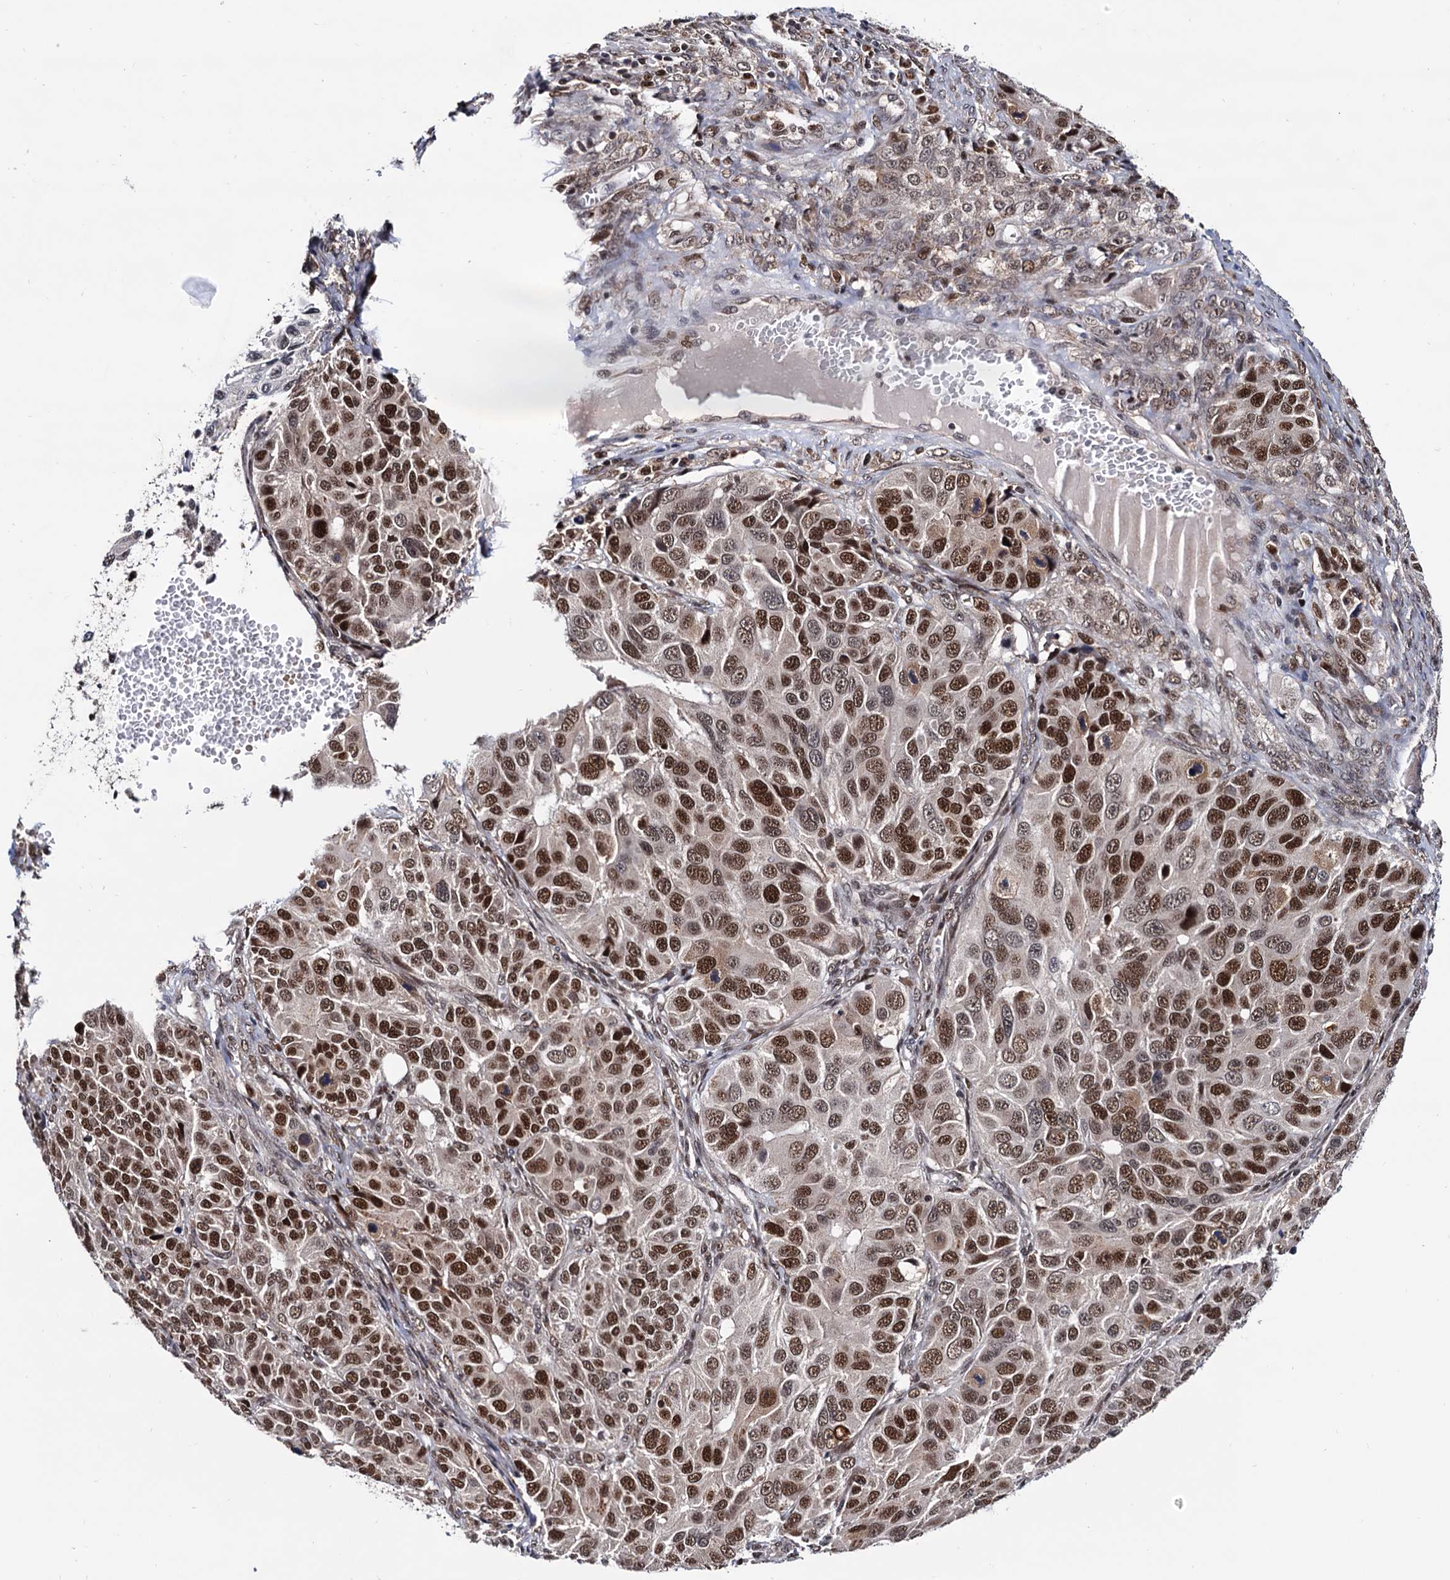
{"staining": {"intensity": "moderate", "quantity": ">75%", "location": "nuclear"}, "tissue": "ovarian cancer", "cell_type": "Tumor cells", "image_type": "cancer", "snomed": [{"axis": "morphology", "description": "Carcinoma, endometroid"}, {"axis": "topography", "description": "Ovary"}], "caption": "DAB immunohistochemical staining of ovarian endometroid carcinoma reveals moderate nuclear protein staining in approximately >75% of tumor cells.", "gene": "RNASEH2B", "patient": {"sex": "female", "age": 51}}